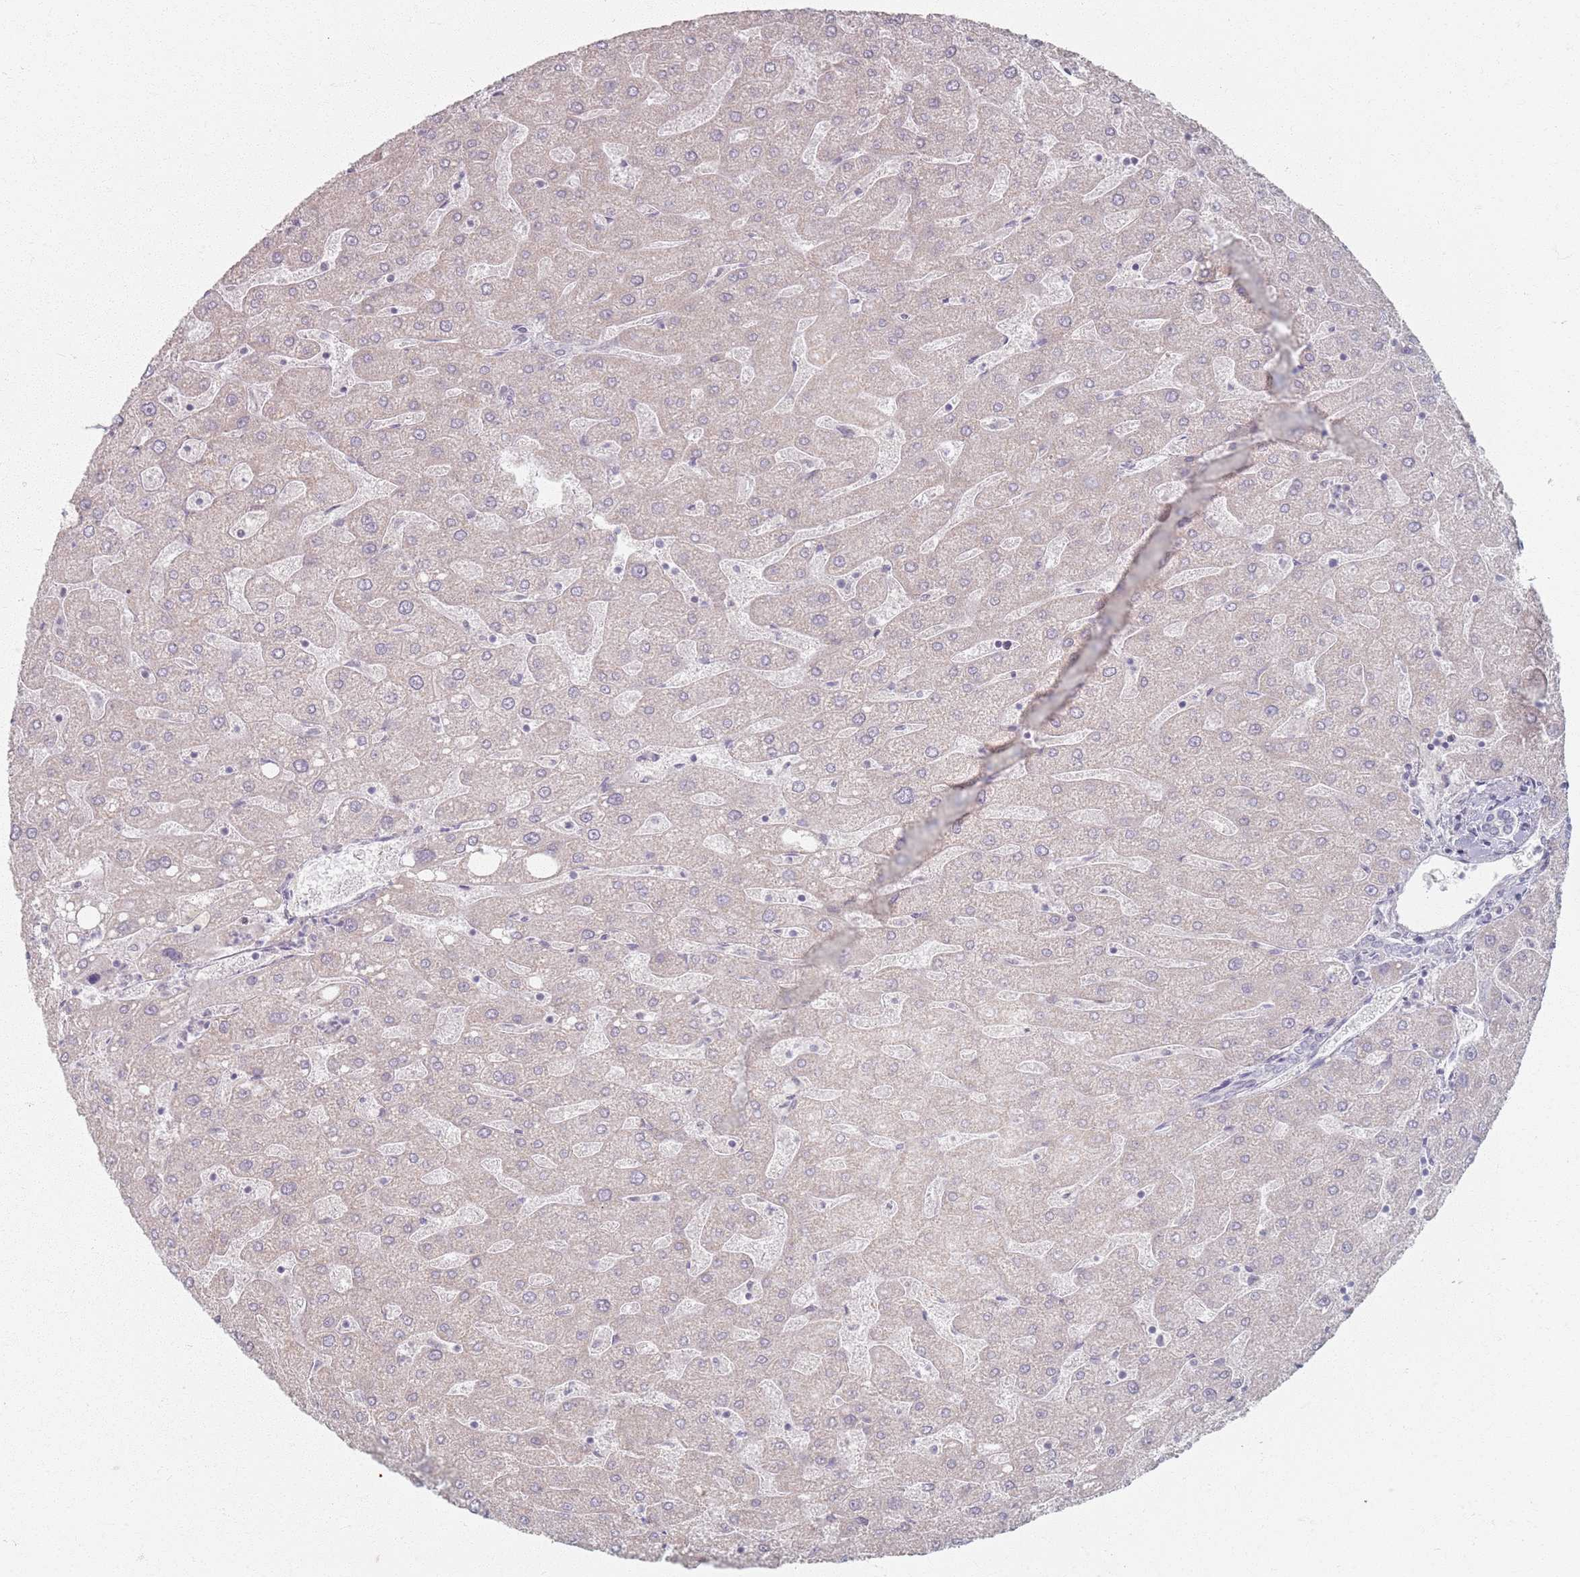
{"staining": {"intensity": "negative", "quantity": "none", "location": "none"}, "tissue": "liver", "cell_type": "Cholangiocytes", "image_type": "normal", "snomed": [{"axis": "morphology", "description": "Normal tissue, NOS"}, {"axis": "topography", "description": "Liver"}], "caption": "Histopathology image shows no significant protein staining in cholangiocytes of benign liver. The staining is performed using DAB brown chromogen with nuclei counter-stained in using hematoxylin.", "gene": "PKD2L2", "patient": {"sex": "male", "age": 67}}